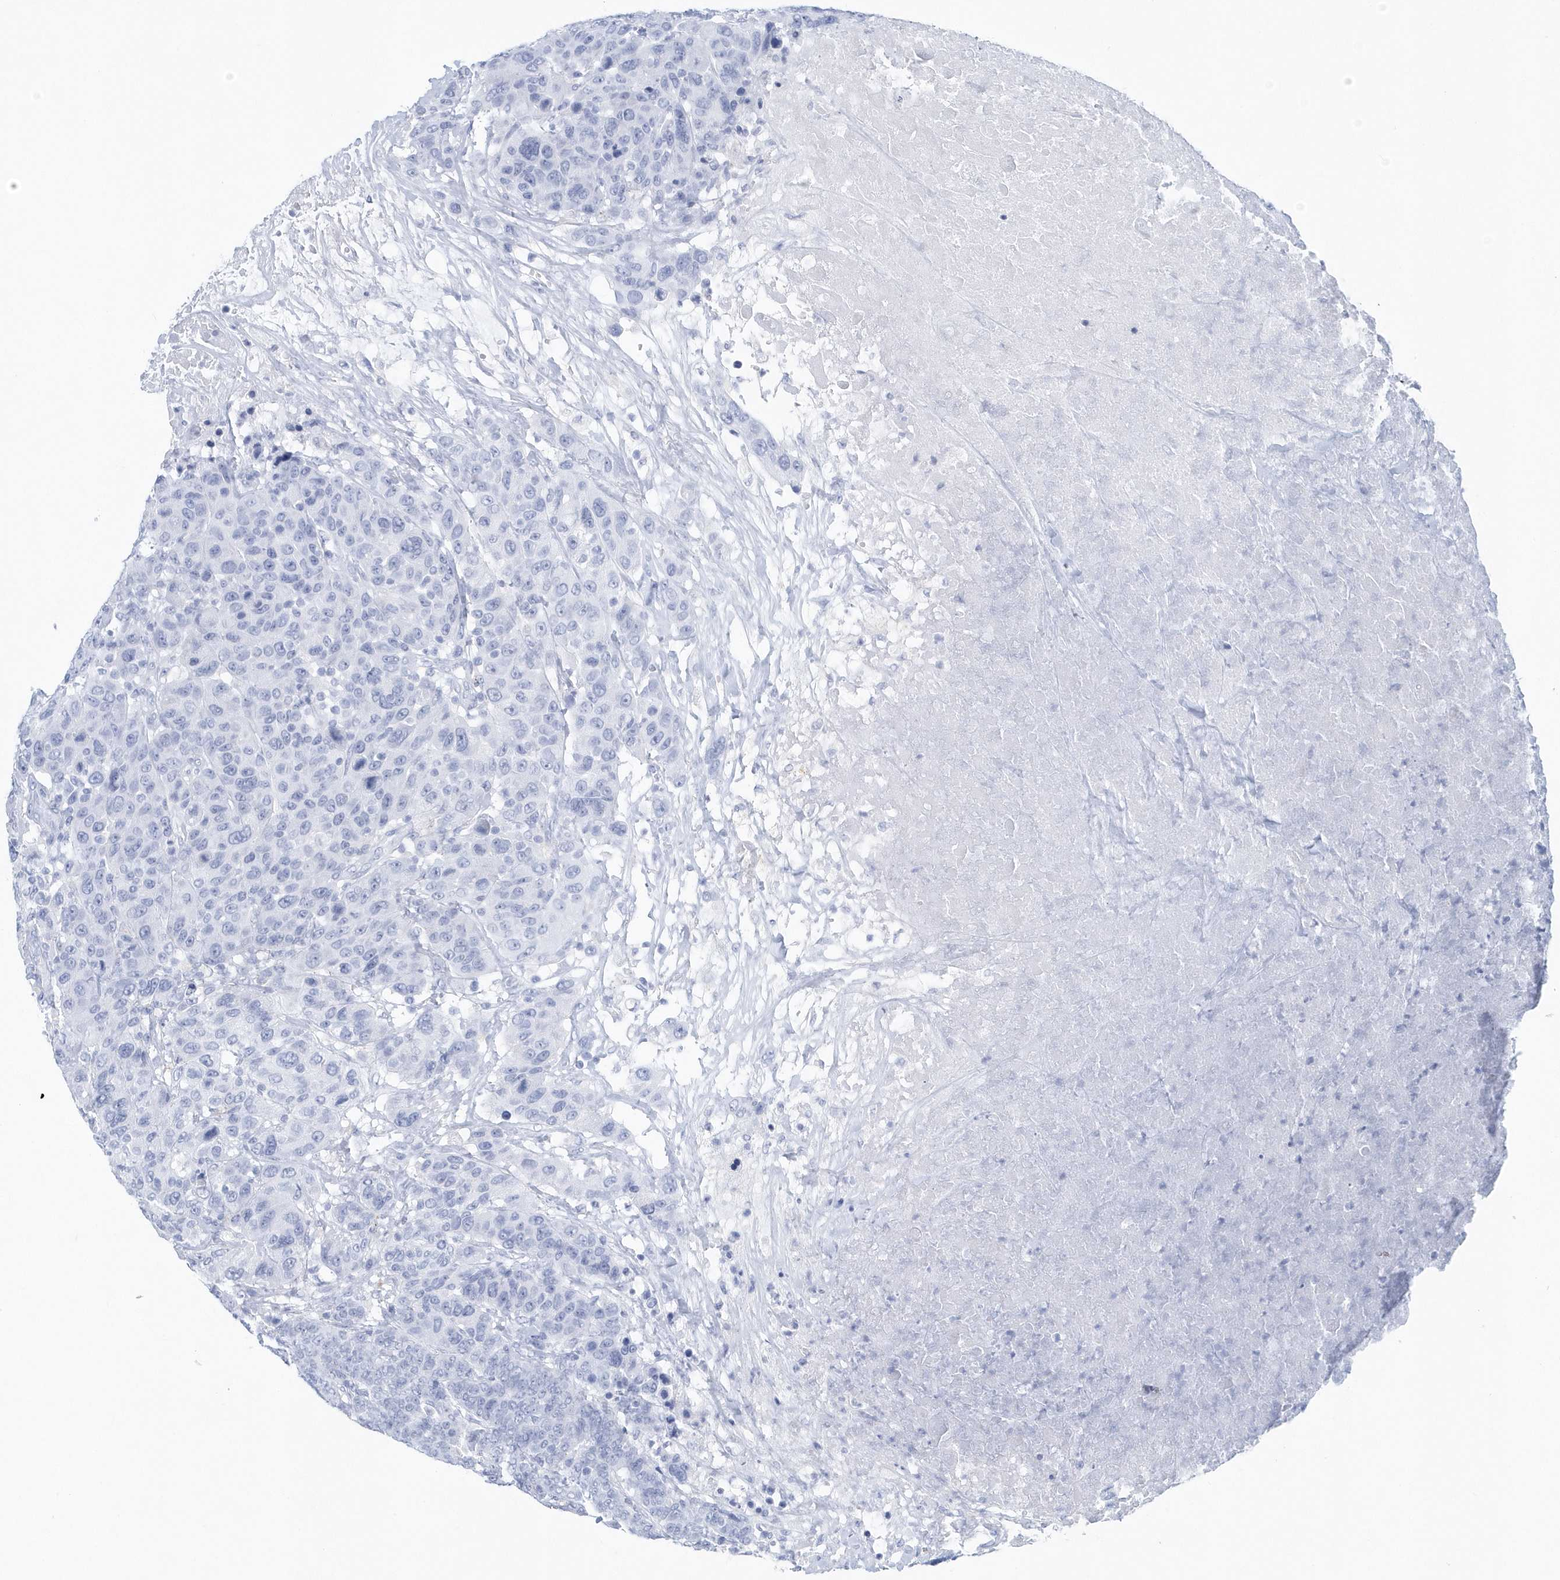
{"staining": {"intensity": "negative", "quantity": "none", "location": "none"}, "tissue": "breast cancer", "cell_type": "Tumor cells", "image_type": "cancer", "snomed": [{"axis": "morphology", "description": "Duct carcinoma"}, {"axis": "topography", "description": "Breast"}], "caption": "Human breast cancer (intraductal carcinoma) stained for a protein using immunohistochemistry exhibits no expression in tumor cells.", "gene": "PTPRO", "patient": {"sex": "female", "age": 37}}